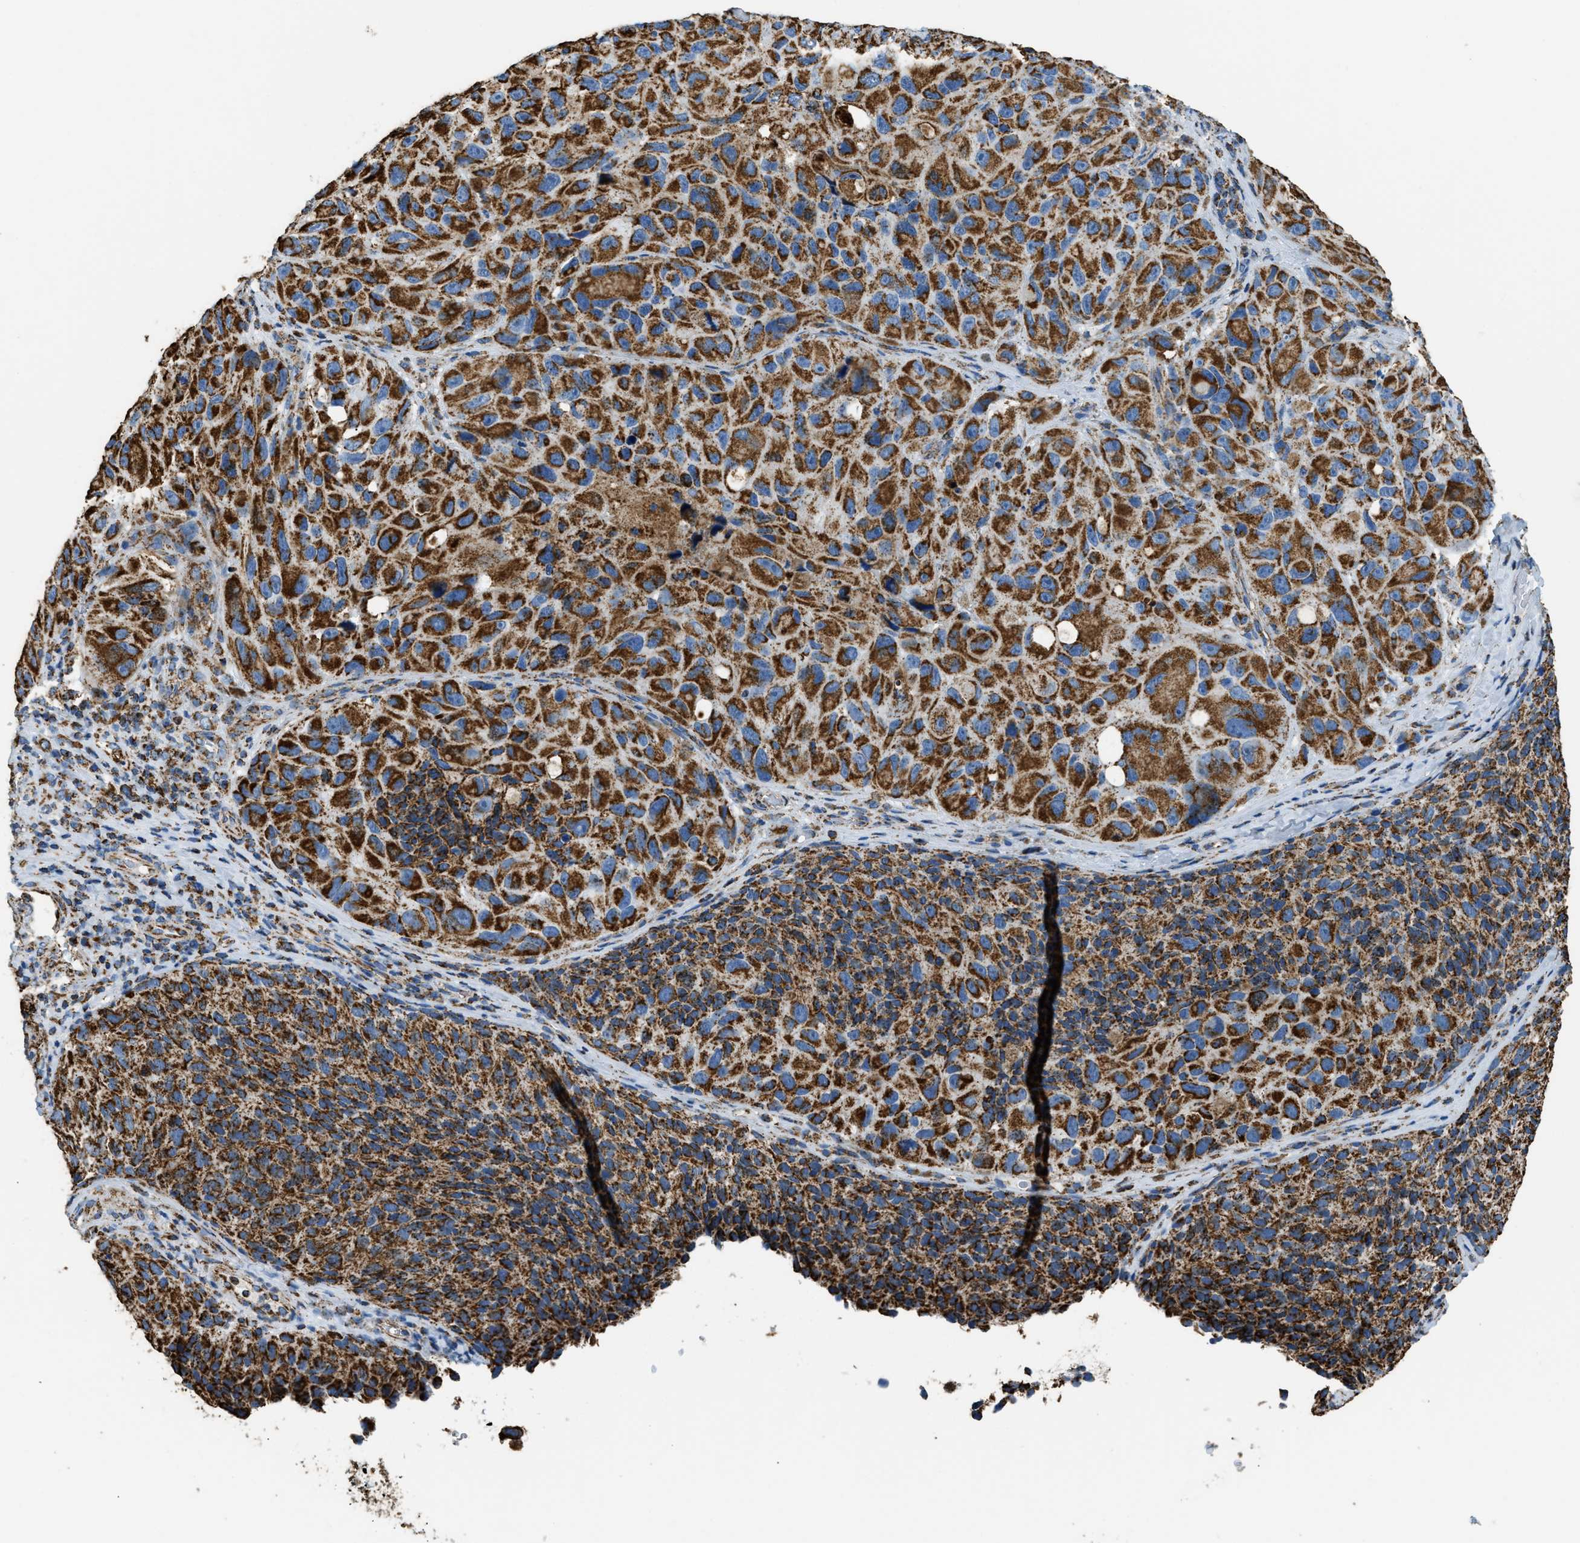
{"staining": {"intensity": "strong", "quantity": ">75%", "location": "cytoplasmic/membranous"}, "tissue": "melanoma", "cell_type": "Tumor cells", "image_type": "cancer", "snomed": [{"axis": "morphology", "description": "Malignant melanoma, NOS"}, {"axis": "topography", "description": "Skin"}], "caption": "Immunohistochemical staining of melanoma shows high levels of strong cytoplasmic/membranous protein expression in about >75% of tumor cells.", "gene": "IRX6", "patient": {"sex": "female", "age": 73}}